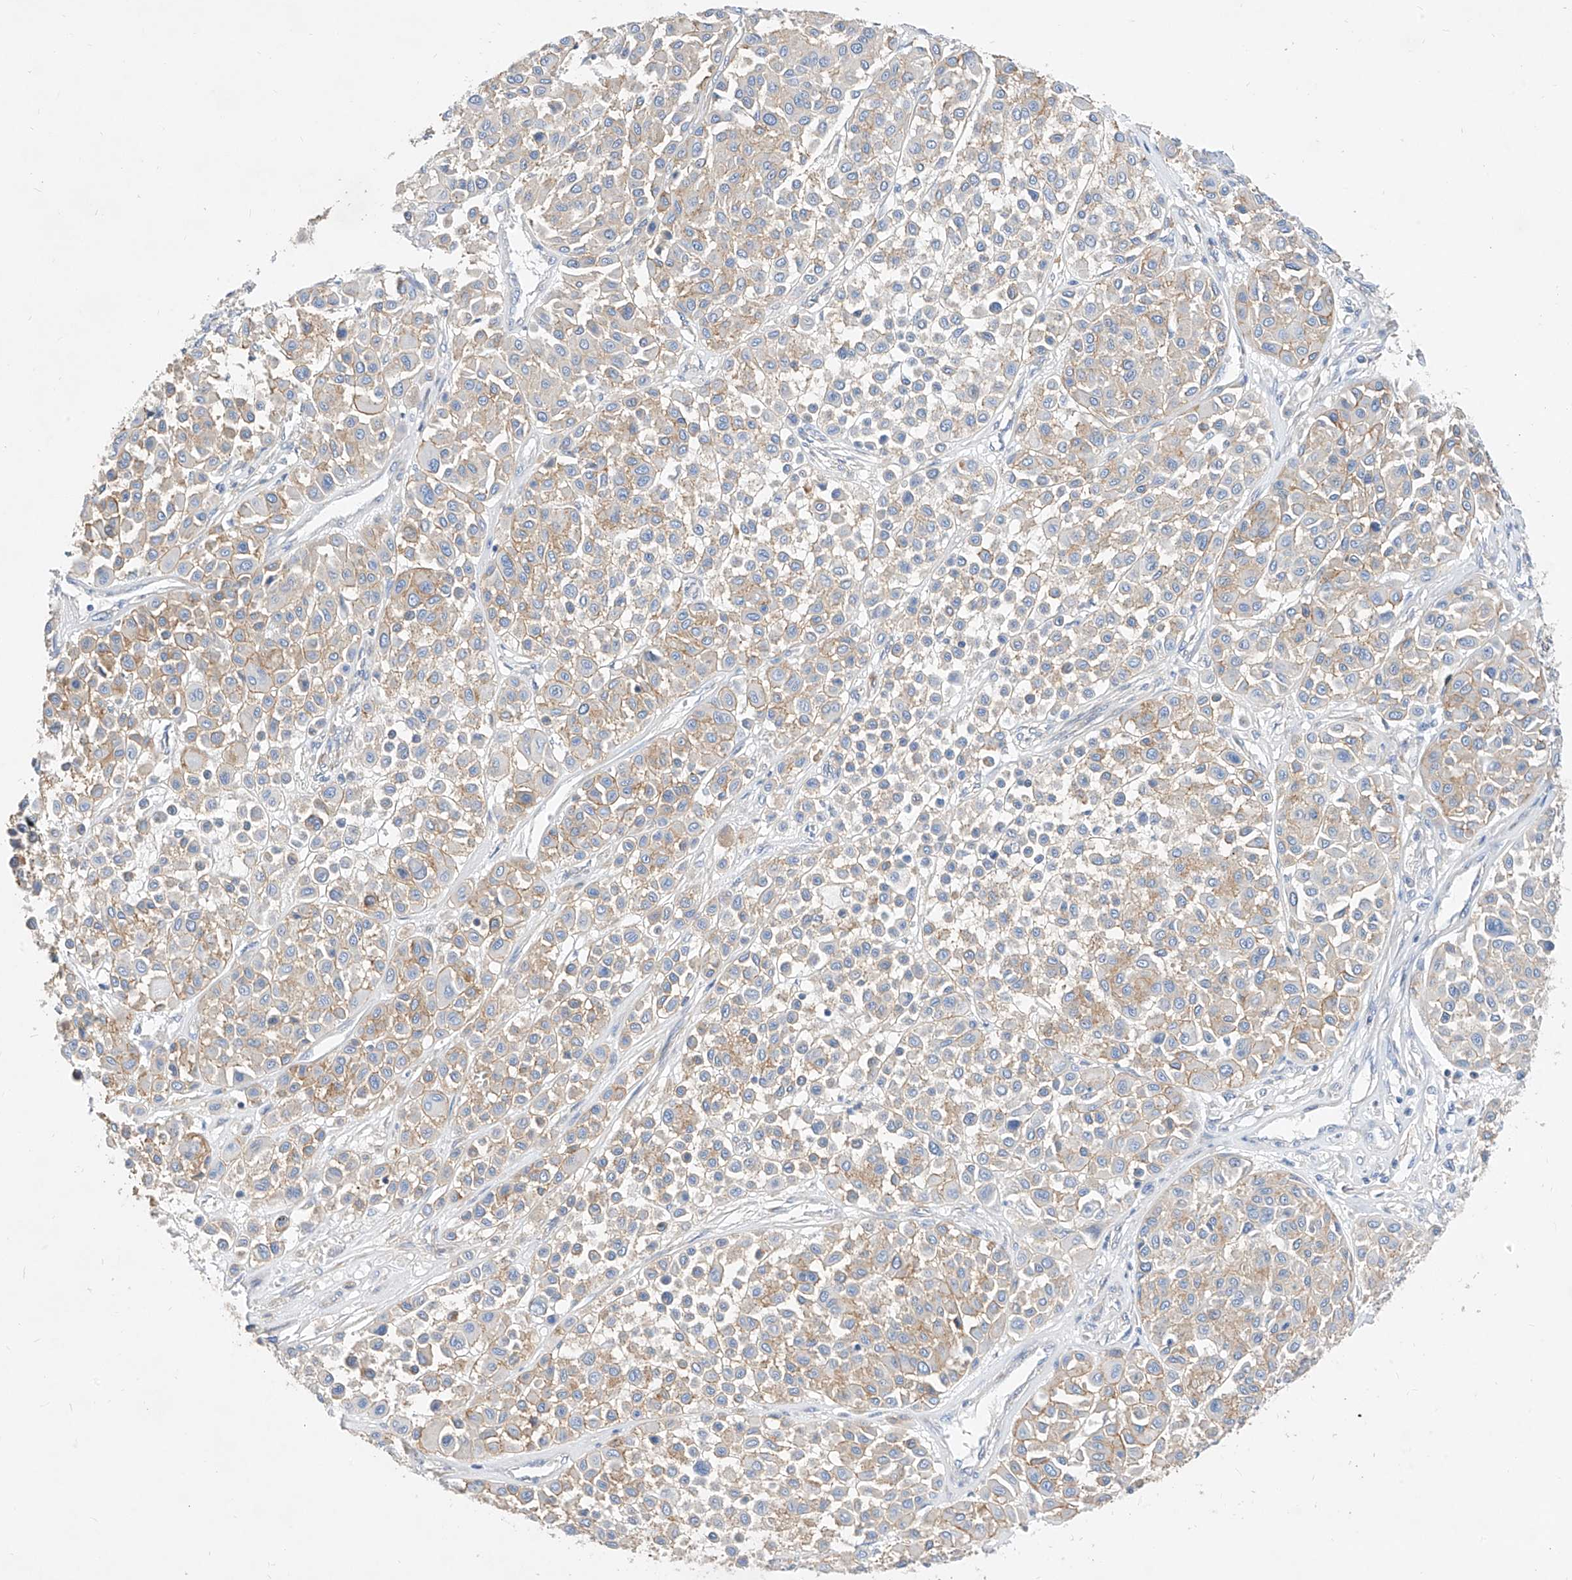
{"staining": {"intensity": "weak", "quantity": "25%-75%", "location": "cytoplasmic/membranous"}, "tissue": "melanoma", "cell_type": "Tumor cells", "image_type": "cancer", "snomed": [{"axis": "morphology", "description": "Malignant melanoma, Metastatic site"}, {"axis": "topography", "description": "Soft tissue"}], "caption": "Malignant melanoma (metastatic site) tissue shows weak cytoplasmic/membranous expression in about 25%-75% of tumor cells, visualized by immunohistochemistry.", "gene": "SCGB2A1", "patient": {"sex": "male", "age": 41}}